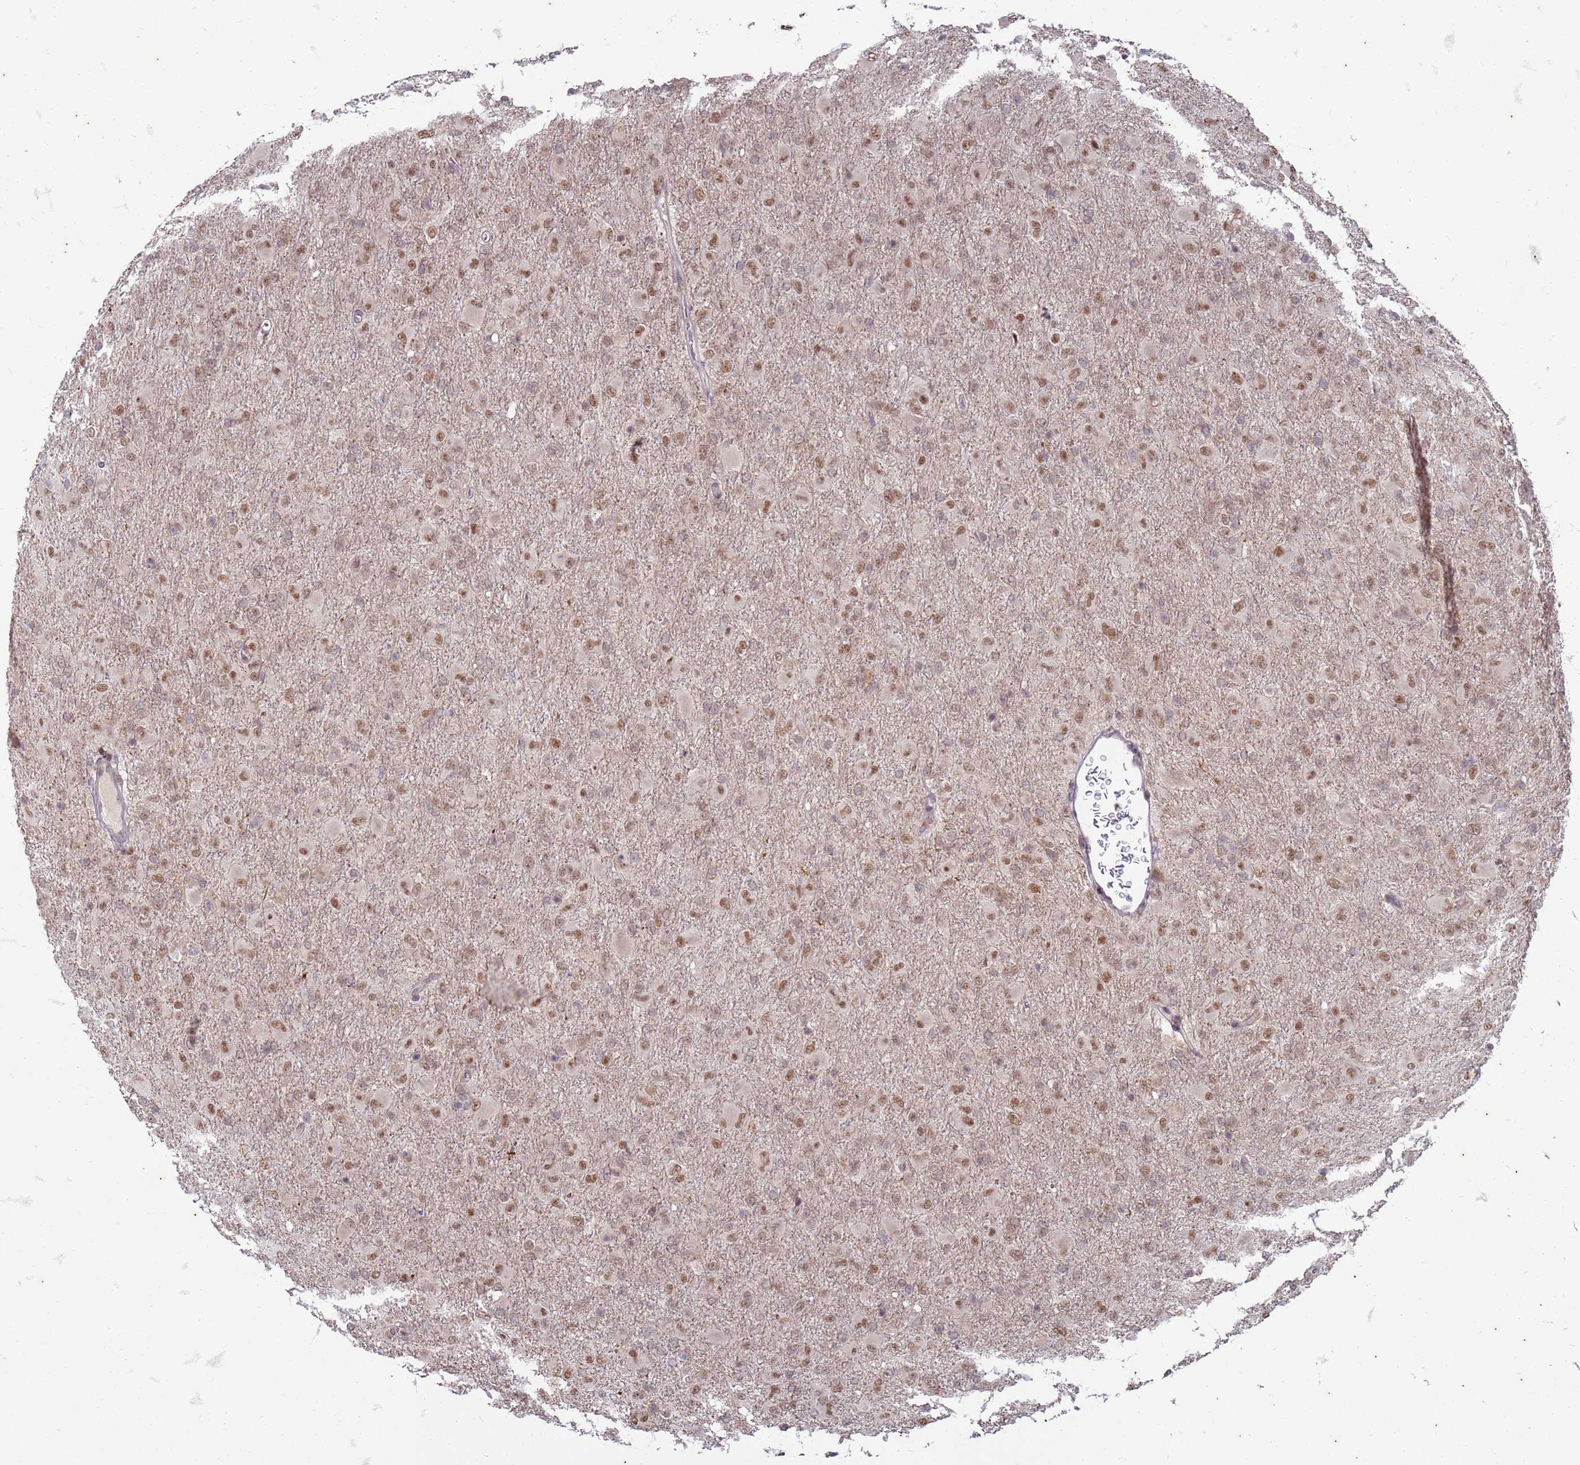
{"staining": {"intensity": "moderate", "quantity": ">75%", "location": "nuclear"}, "tissue": "glioma", "cell_type": "Tumor cells", "image_type": "cancer", "snomed": [{"axis": "morphology", "description": "Glioma, malignant, Low grade"}, {"axis": "topography", "description": "Brain"}], "caption": "An image of malignant low-grade glioma stained for a protein shows moderate nuclear brown staining in tumor cells.", "gene": "TRMT6", "patient": {"sex": "male", "age": 65}}